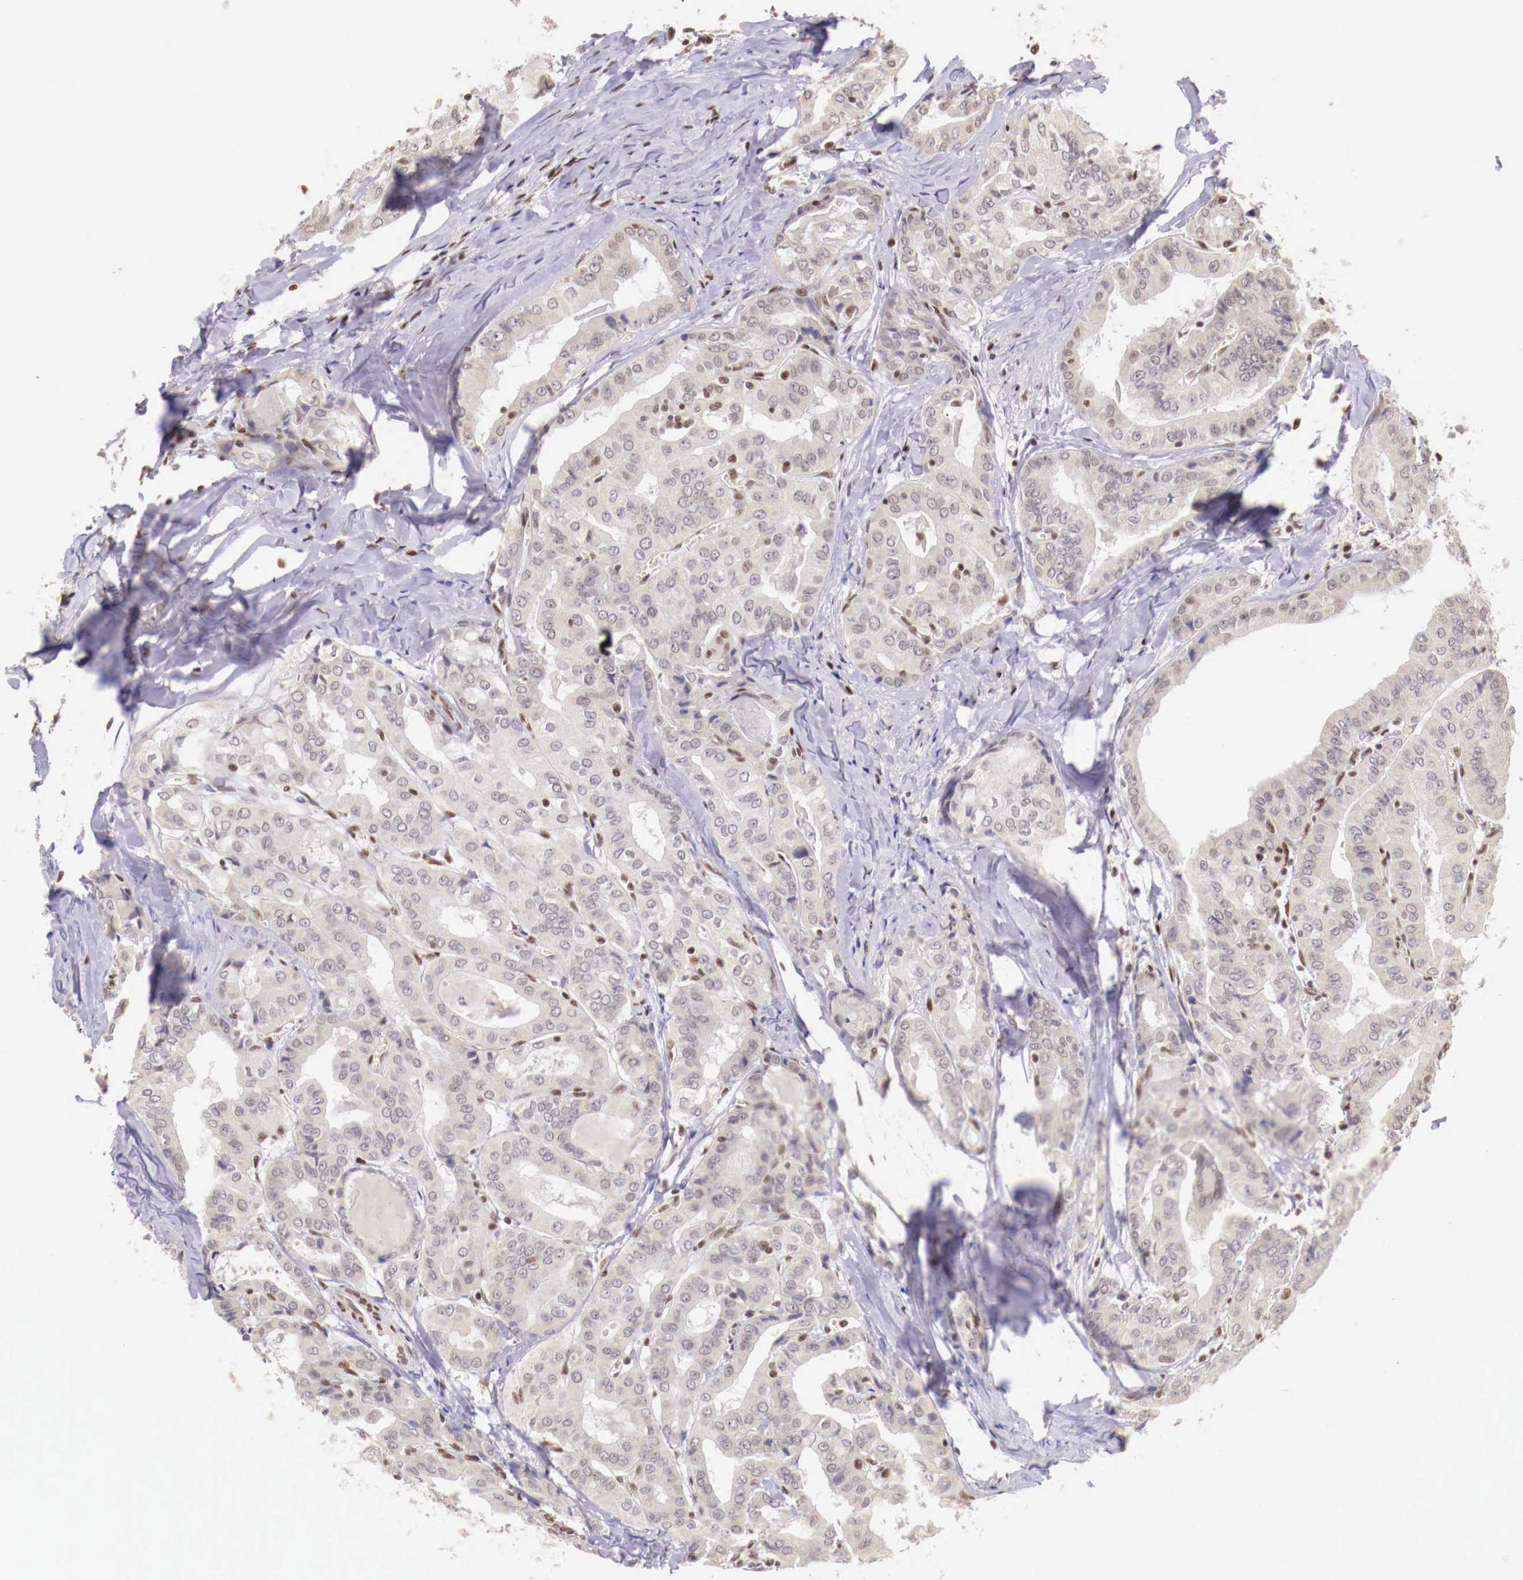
{"staining": {"intensity": "weak", "quantity": "<25%", "location": "nuclear"}, "tissue": "thyroid cancer", "cell_type": "Tumor cells", "image_type": "cancer", "snomed": [{"axis": "morphology", "description": "Papillary adenocarcinoma, NOS"}, {"axis": "topography", "description": "Thyroid gland"}], "caption": "Human thyroid cancer stained for a protein using immunohistochemistry shows no positivity in tumor cells.", "gene": "SP1", "patient": {"sex": "female", "age": 71}}